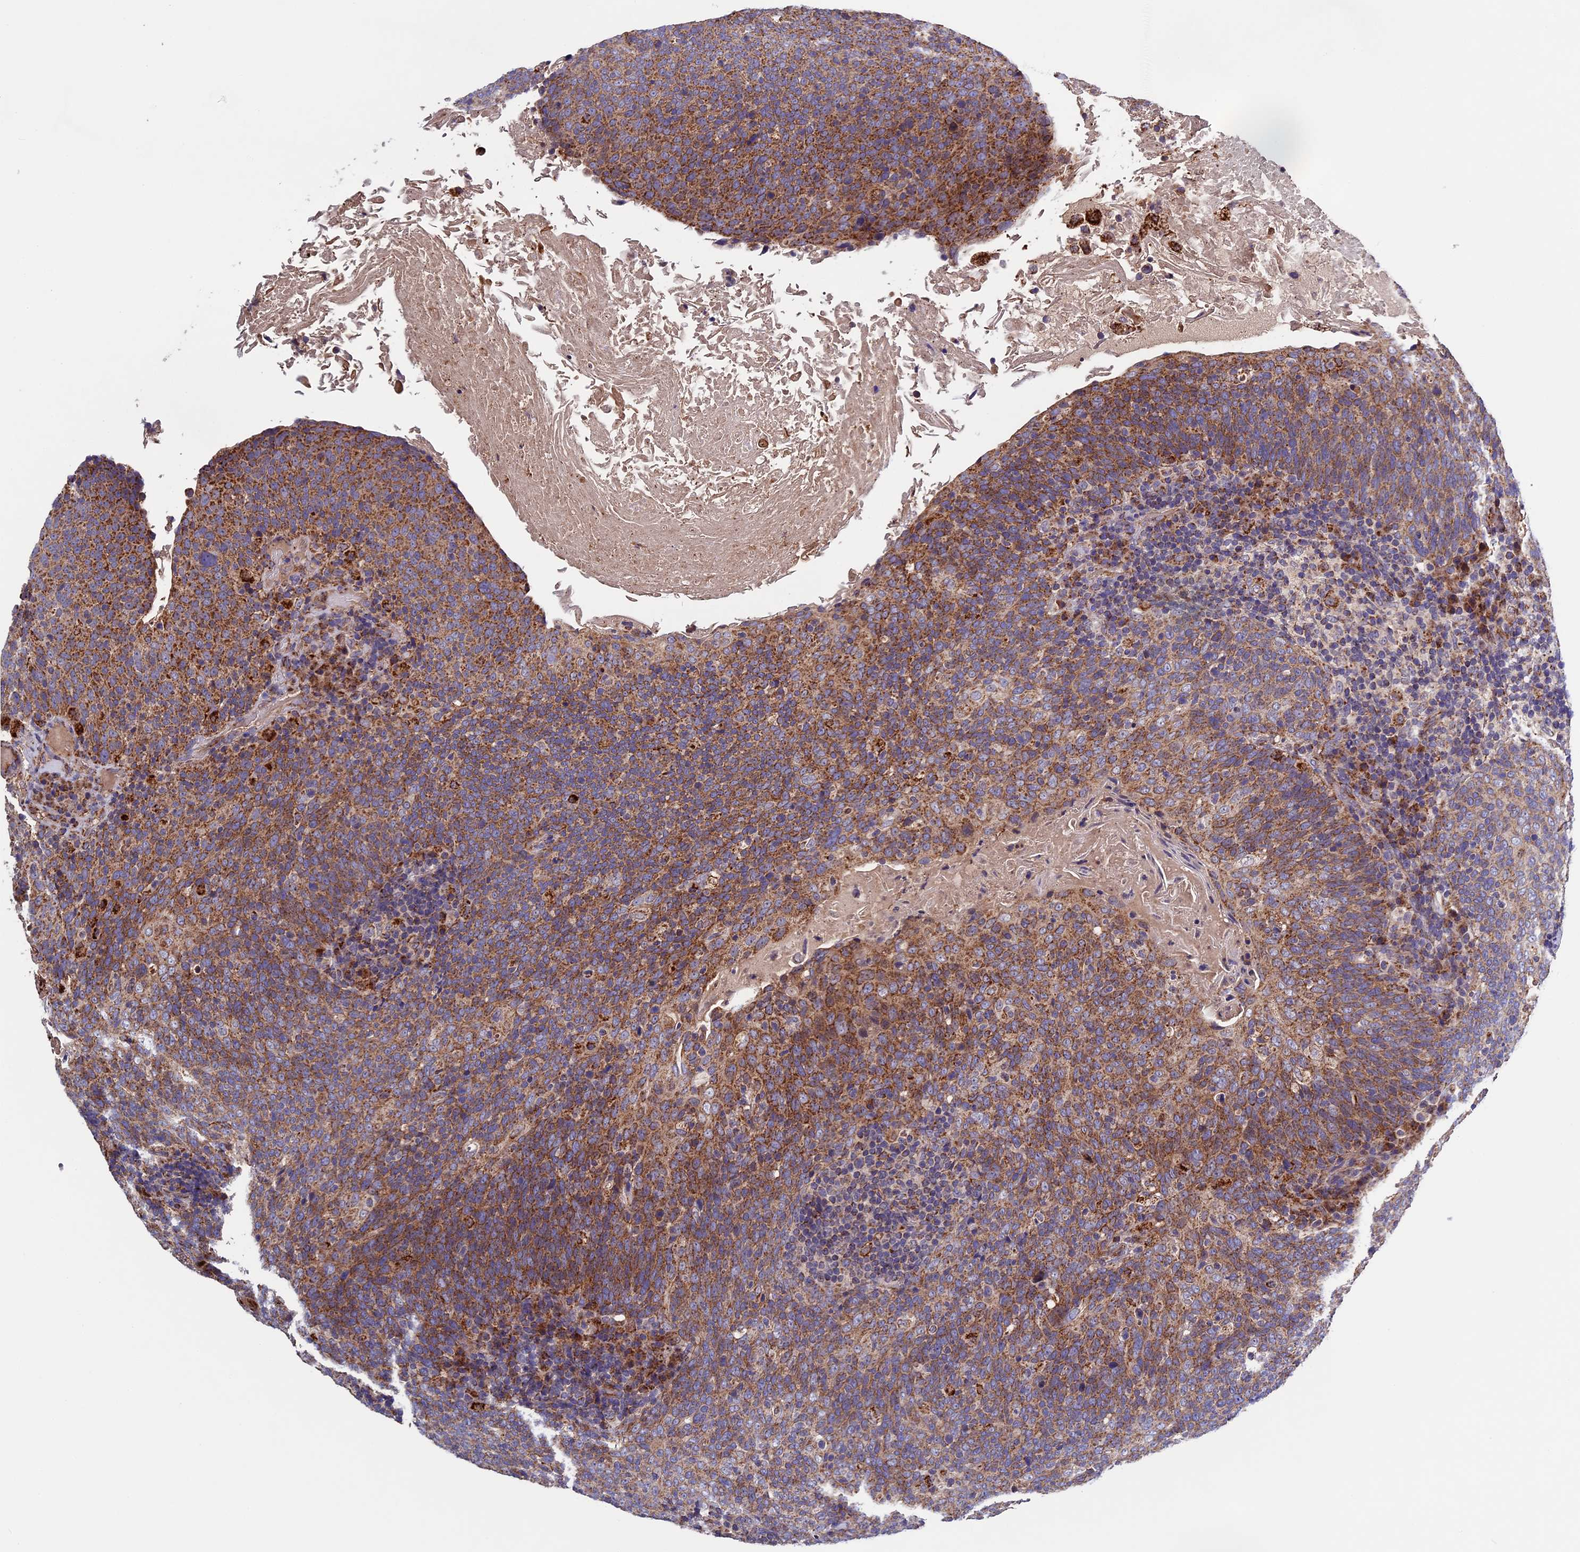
{"staining": {"intensity": "moderate", "quantity": "25%-75%", "location": "cytoplasmic/membranous"}, "tissue": "head and neck cancer", "cell_type": "Tumor cells", "image_type": "cancer", "snomed": [{"axis": "morphology", "description": "Squamous cell carcinoma, NOS"}, {"axis": "morphology", "description": "Squamous cell carcinoma, metastatic, NOS"}, {"axis": "topography", "description": "Lymph node"}, {"axis": "topography", "description": "Head-Neck"}], "caption": "Protein expression analysis of human head and neck squamous cell carcinoma reveals moderate cytoplasmic/membranous staining in approximately 25%-75% of tumor cells. (DAB (3,3'-diaminobenzidine) IHC, brown staining for protein, blue staining for nuclei).", "gene": "RNF17", "patient": {"sex": "male", "age": 62}}